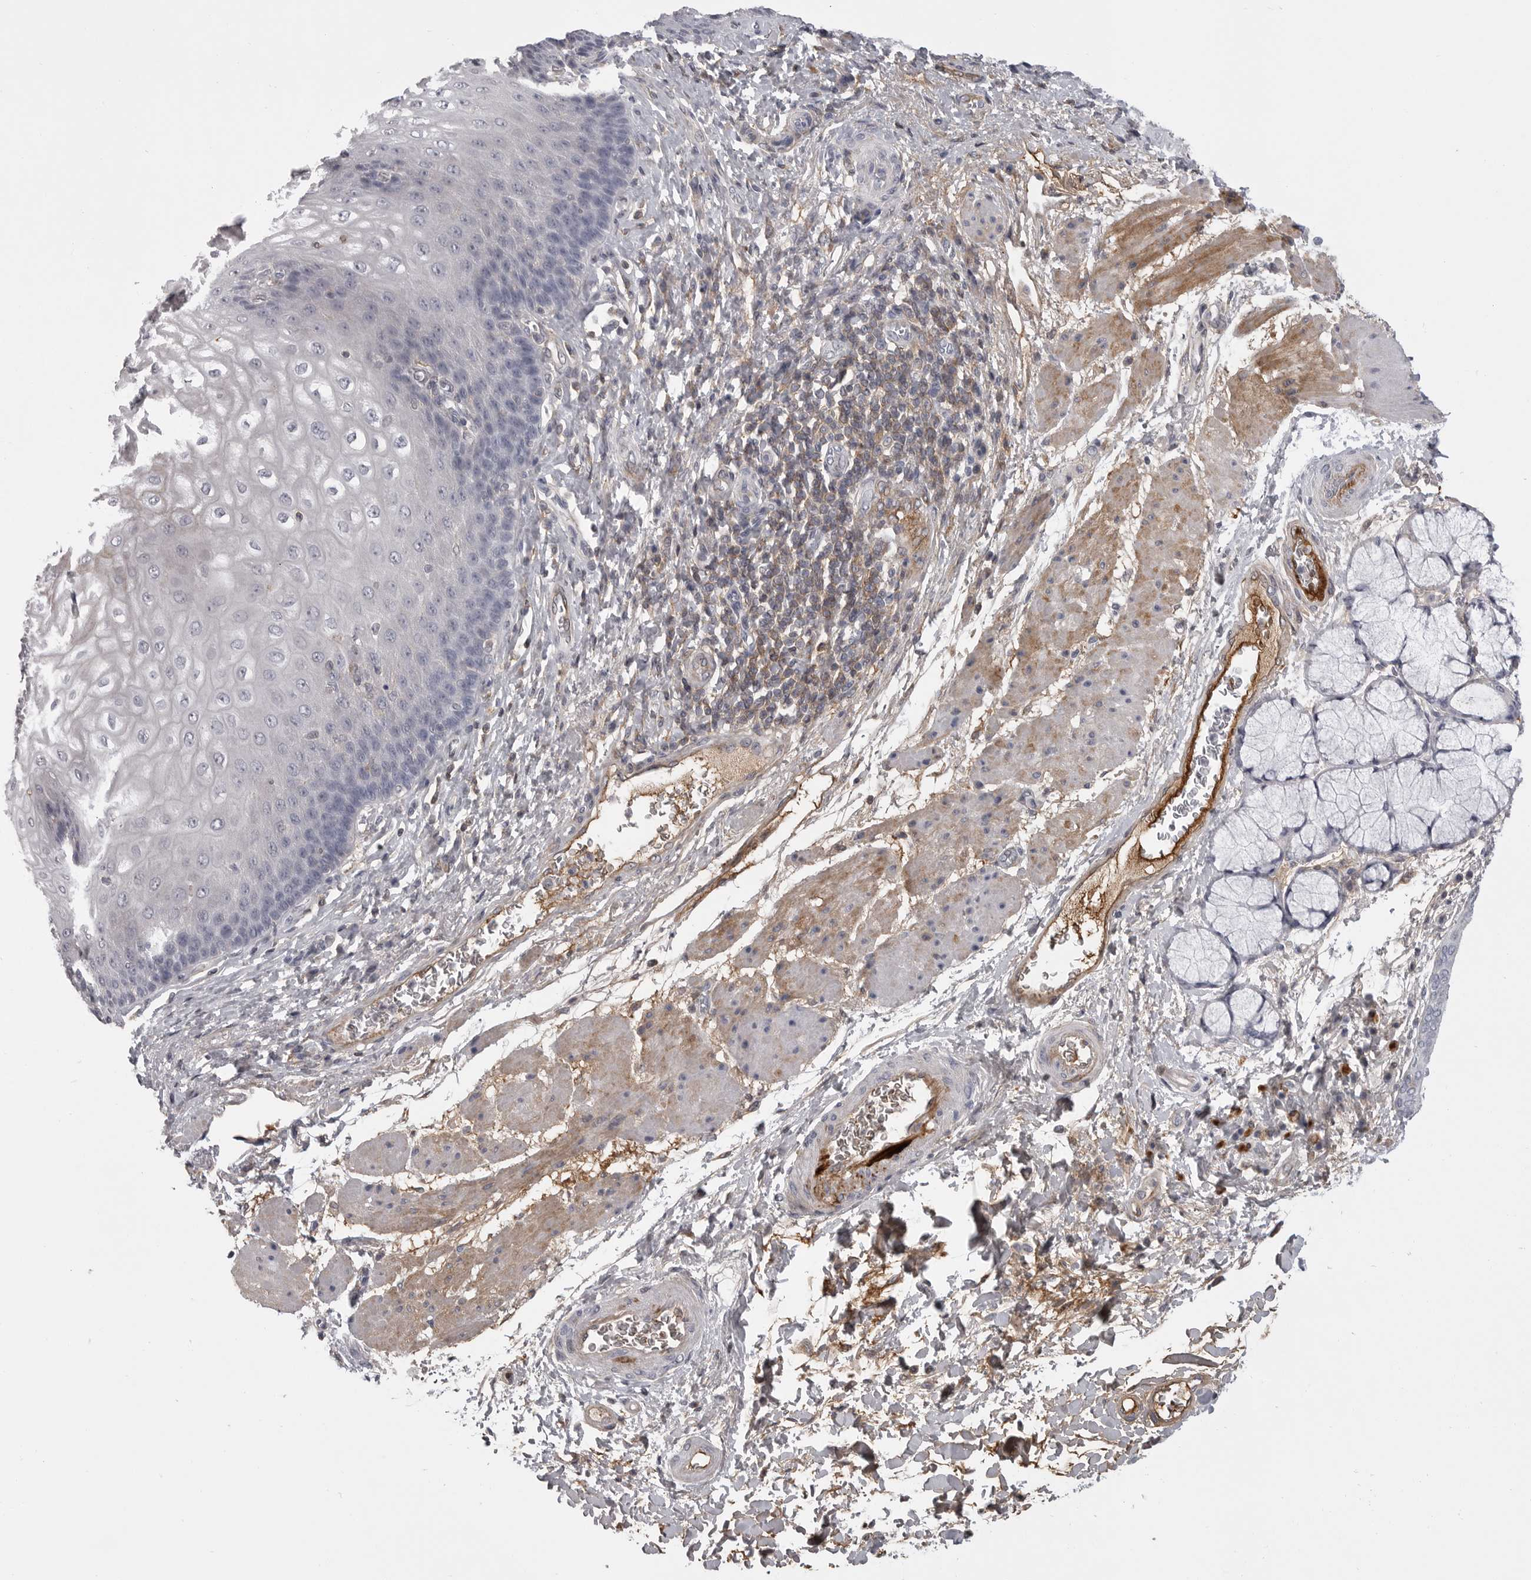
{"staining": {"intensity": "weak", "quantity": "<25%", "location": "cytoplasmic/membranous"}, "tissue": "esophagus", "cell_type": "Squamous epithelial cells", "image_type": "normal", "snomed": [{"axis": "morphology", "description": "Normal tissue, NOS"}, {"axis": "topography", "description": "Esophagus"}], "caption": "Protein analysis of benign esophagus reveals no significant positivity in squamous epithelial cells.", "gene": "SERPING1", "patient": {"sex": "male", "age": 54}}